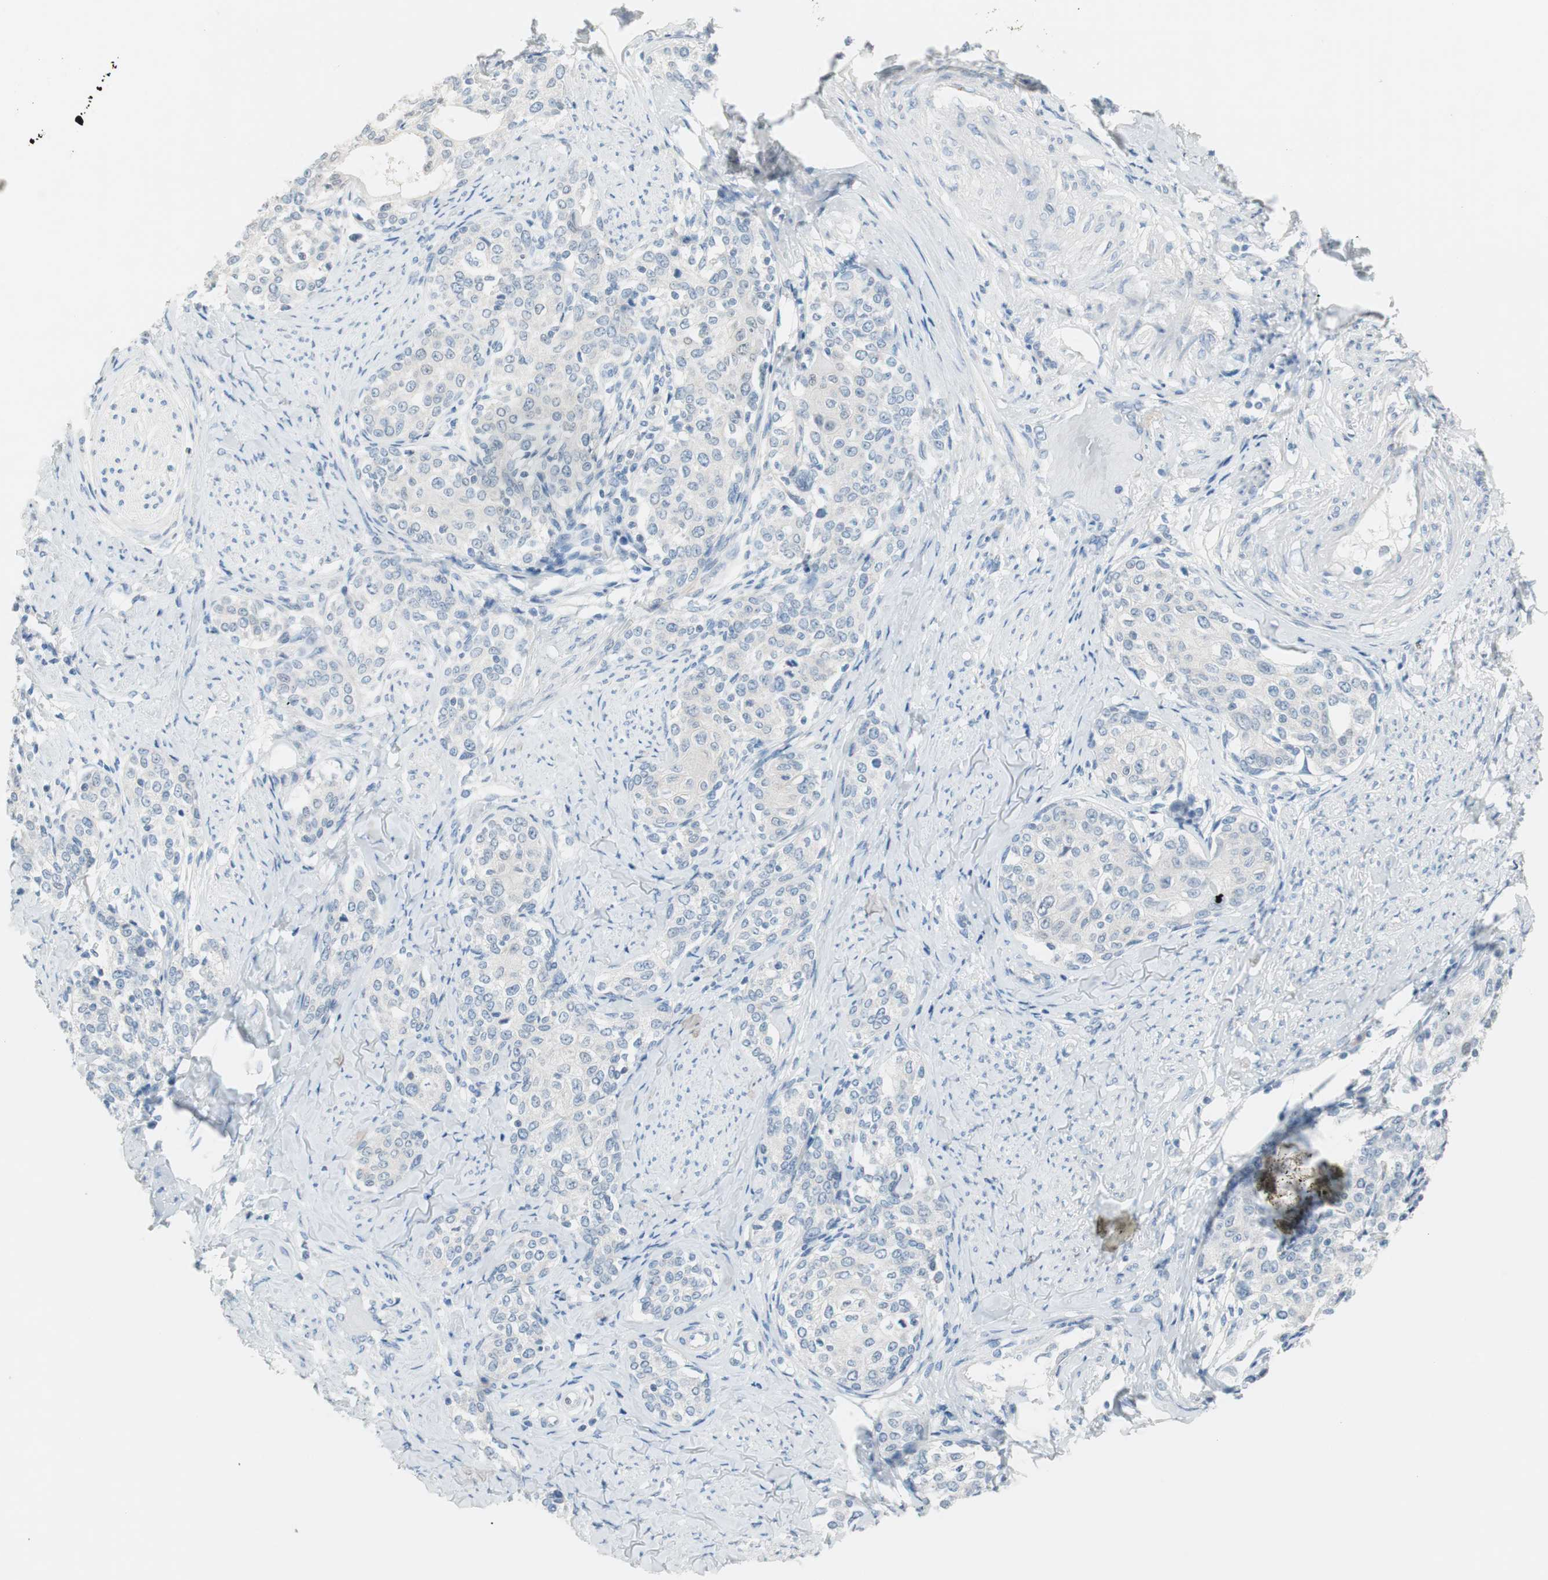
{"staining": {"intensity": "negative", "quantity": "none", "location": "none"}, "tissue": "cervical cancer", "cell_type": "Tumor cells", "image_type": "cancer", "snomed": [{"axis": "morphology", "description": "Squamous cell carcinoma, NOS"}, {"axis": "morphology", "description": "Adenocarcinoma, NOS"}, {"axis": "topography", "description": "Cervix"}], "caption": "Immunohistochemical staining of human adenocarcinoma (cervical) displays no significant positivity in tumor cells. Brightfield microscopy of immunohistochemistry (IHC) stained with DAB (brown) and hematoxylin (blue), captured at high magnification.", "gene": "FOSL1", "patient": {"sex": "female", "age": 52}}